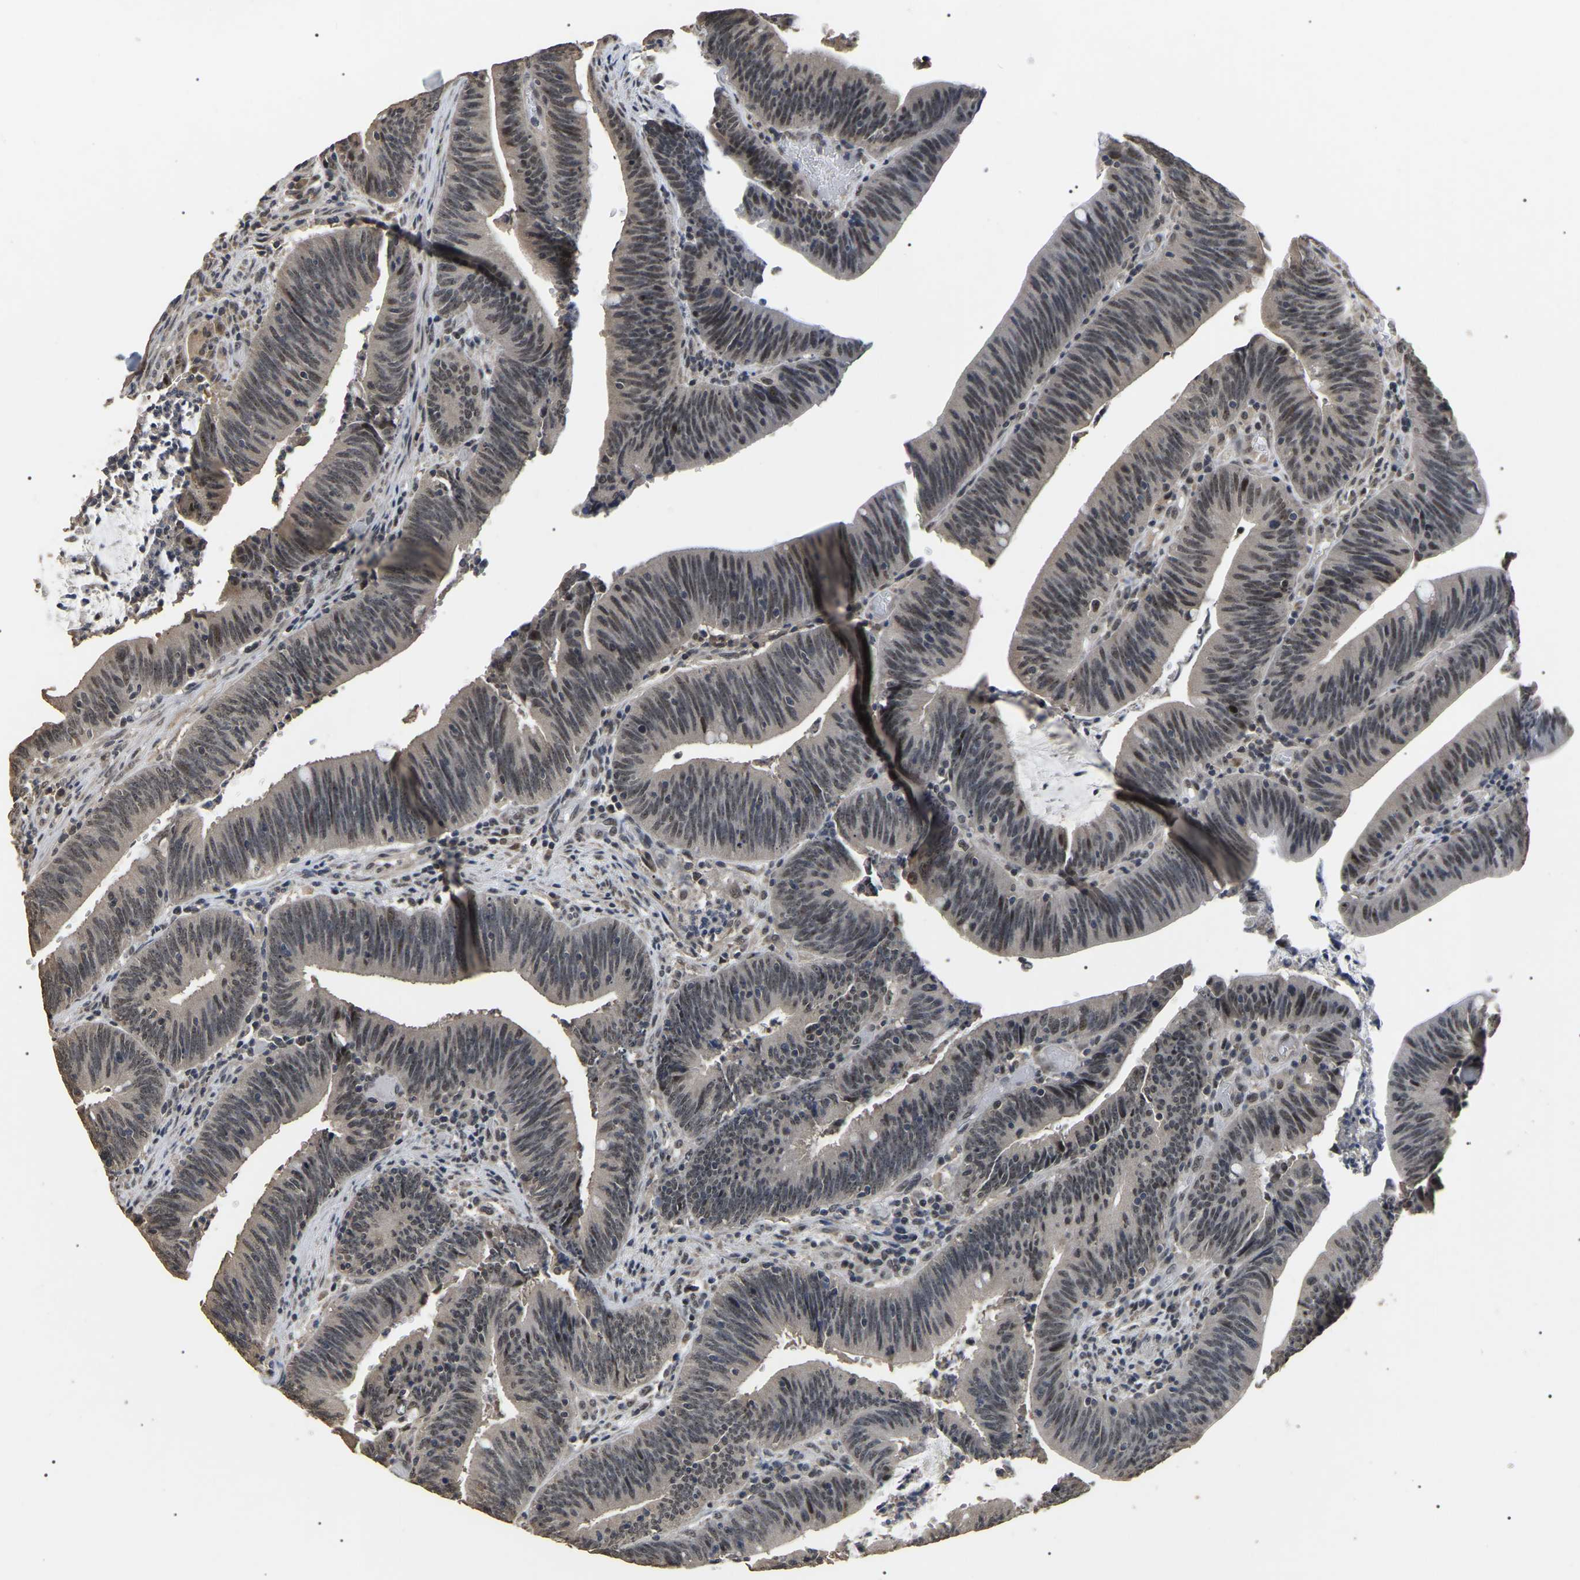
{"staining": {"intensity": "weak", "quantity": ">75%", "location": "nuclear"}, "tissue": "colorectal cancer", "cell_type": "Tumor cells", "image_type": "cancer", "snomed": [{"axis": "morphology", "description": "Normal tissue, NOS"}, {"axis": "morphology", "description": "Adenocarcinoma, NOS"}, {"axis": "topography", "description": "Rectum"}], "caption": "Brown immunohistochemical staining in human colorectal cancer displays weak nuclear expression in about >75% of tumor cells. The staining was performed using DAB to visualize the protein expression in brown, while the nuclei were stained in blue with hematoxylin (Magnification: 20x).", "gene": "PPM1E", "patient": {"sex": "female", "age": 66}}